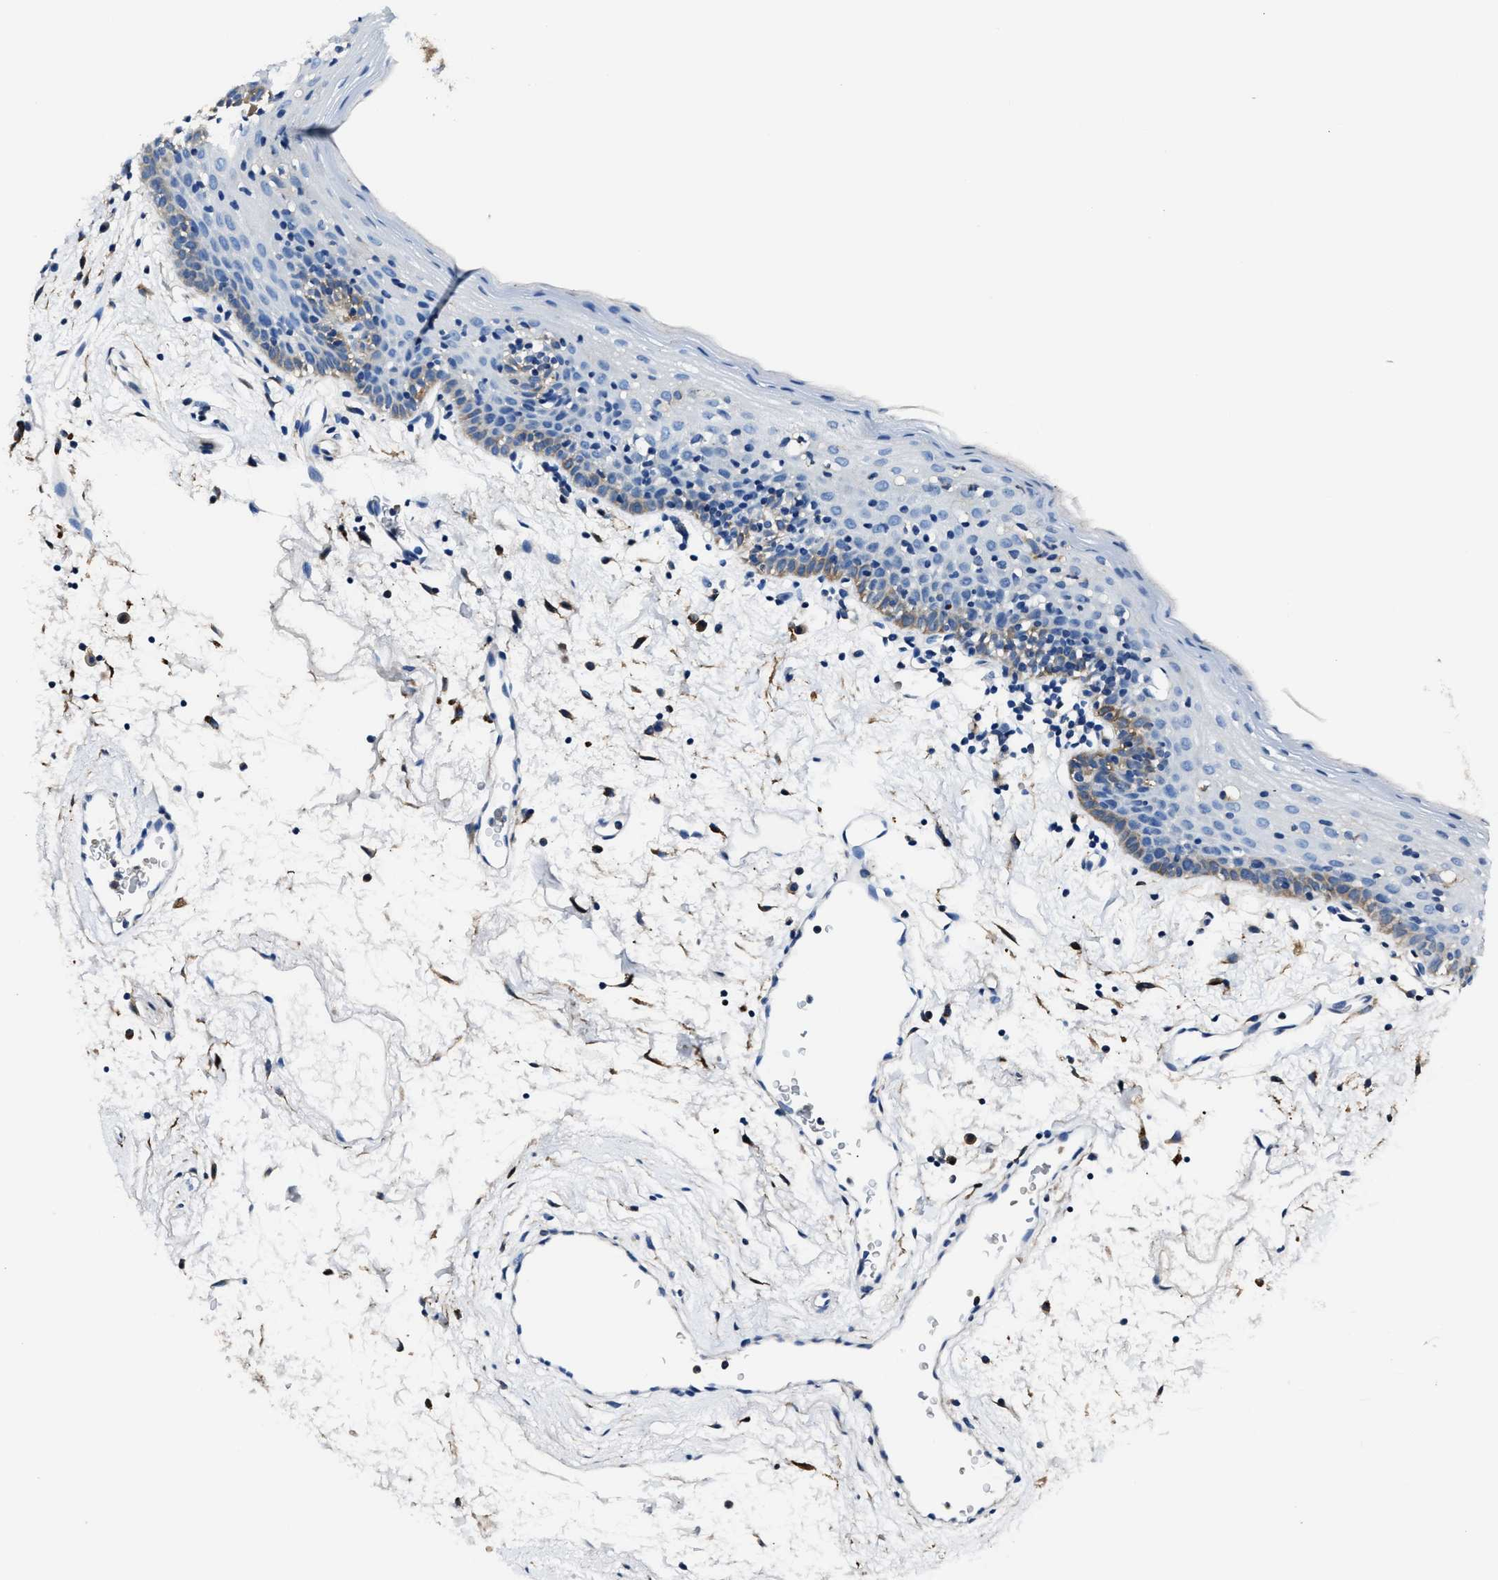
{"staining": {"intensity": "moderate", "quantity": "<25%", "location": "cytoplasmic/membranous"}, "tissue": "oral mucosa", "cell_type": "Squamous epithelial cells", "image_type": "normal", "snomed": [{"axis": "morphology", "description": "Normal tissue, NOS"}, {"axis": "topography", "description": "Oral tissue"}], "caption": "Protein expression analysis of unremarkable oral mucosa shows moderate cytoplasmic/membranous expression in about <25% of squamous epithelial cells.", "gene": "FTL", "patient": {"sex": "male", "age": 66}}